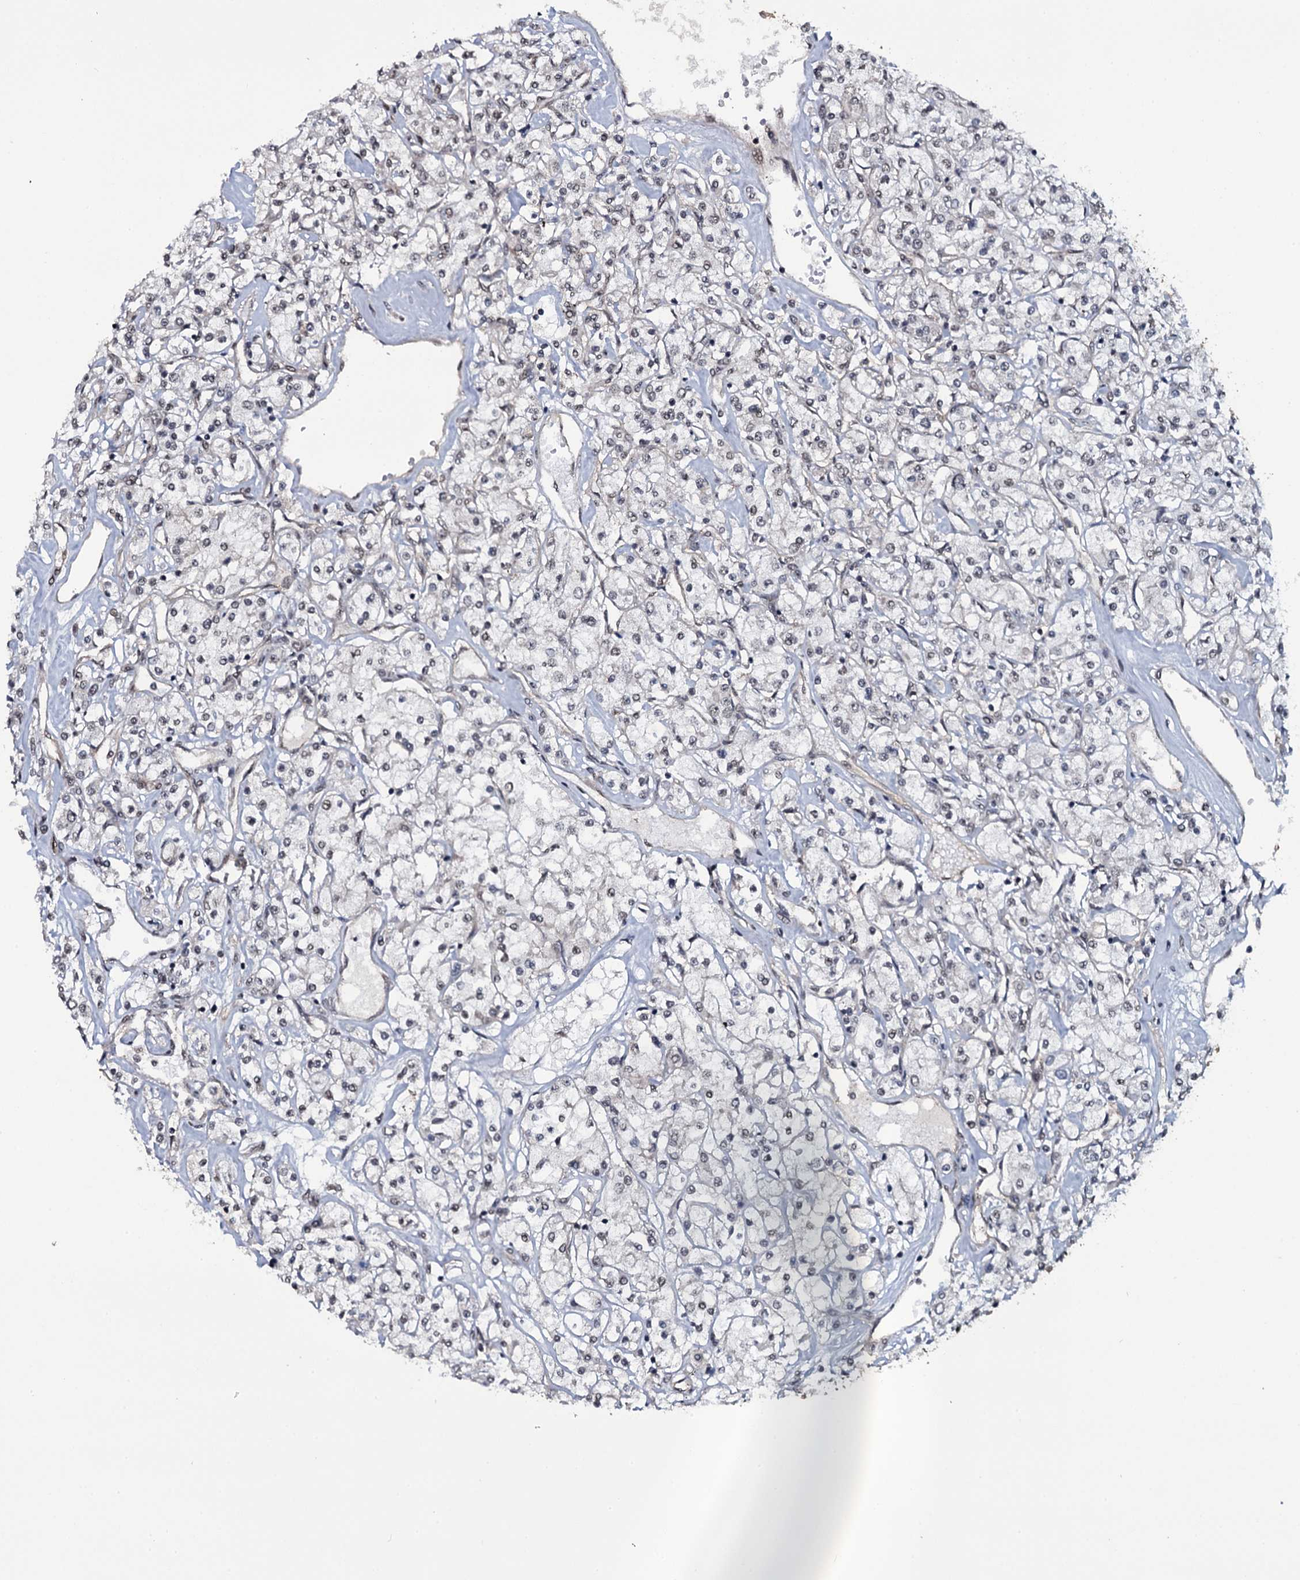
{"staining": {"intensity": "negative", "quantity": "none", "location": "none"}, "tissue": "renal cancer", "cell_type": "Tumor cells", "image_type": "cancer", "snomed": [{"axis": "morphology", "description": "Adenocarcinoma, NOS"}, {"axis": "topography", "description": "Kidney"}], "caption": "An IHC micrograph of adenocarcinoma (renal) is shown. There is no staining in tumor cells of adenocarcinoma (renal).", "gene": "SH2D4B", "patient": {"sex": "female", "age": 59}}